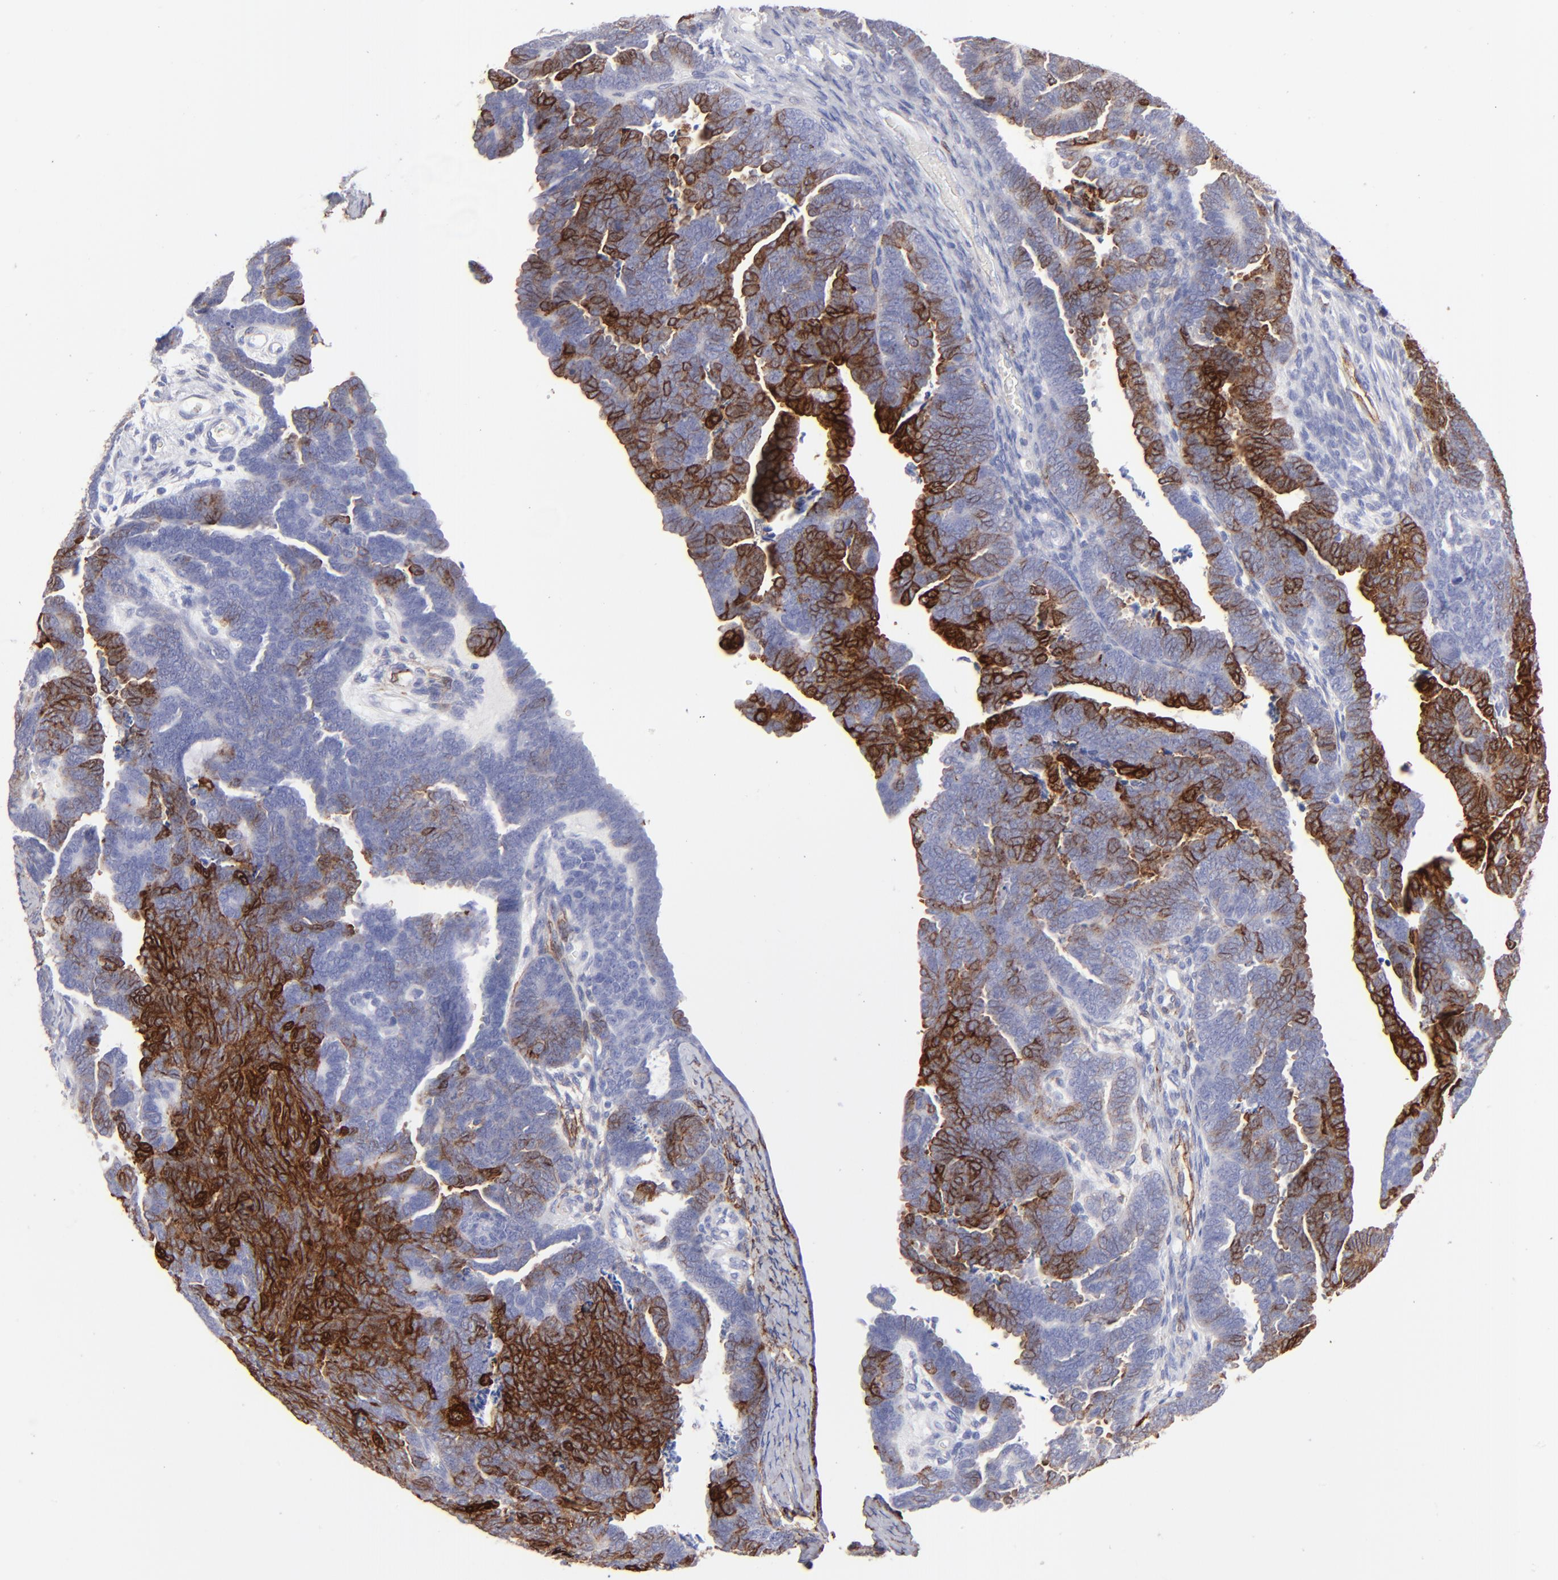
{"staining": {"intensity": "strong", "quantity": "<25%", "location": "cytoplasmic/membranous"}, "tissue": "endometrial cancer", "cell_type": "Tumor cells", "image_type": "cancer", "snomed": [{"axis": "morphology", "description": "Neoplasm, malignant, NOS"}, {"axis": "topography", "description": "Endometrium"}], "caption": "Protein expression analysis of endometrial cancer (malignant neoplasm) reveals strong cytoplasmic/membranous staining in about <25% of tumor cells.", "gene": "AHNAK2", "patient": {"sex": "female", "age": 74}}